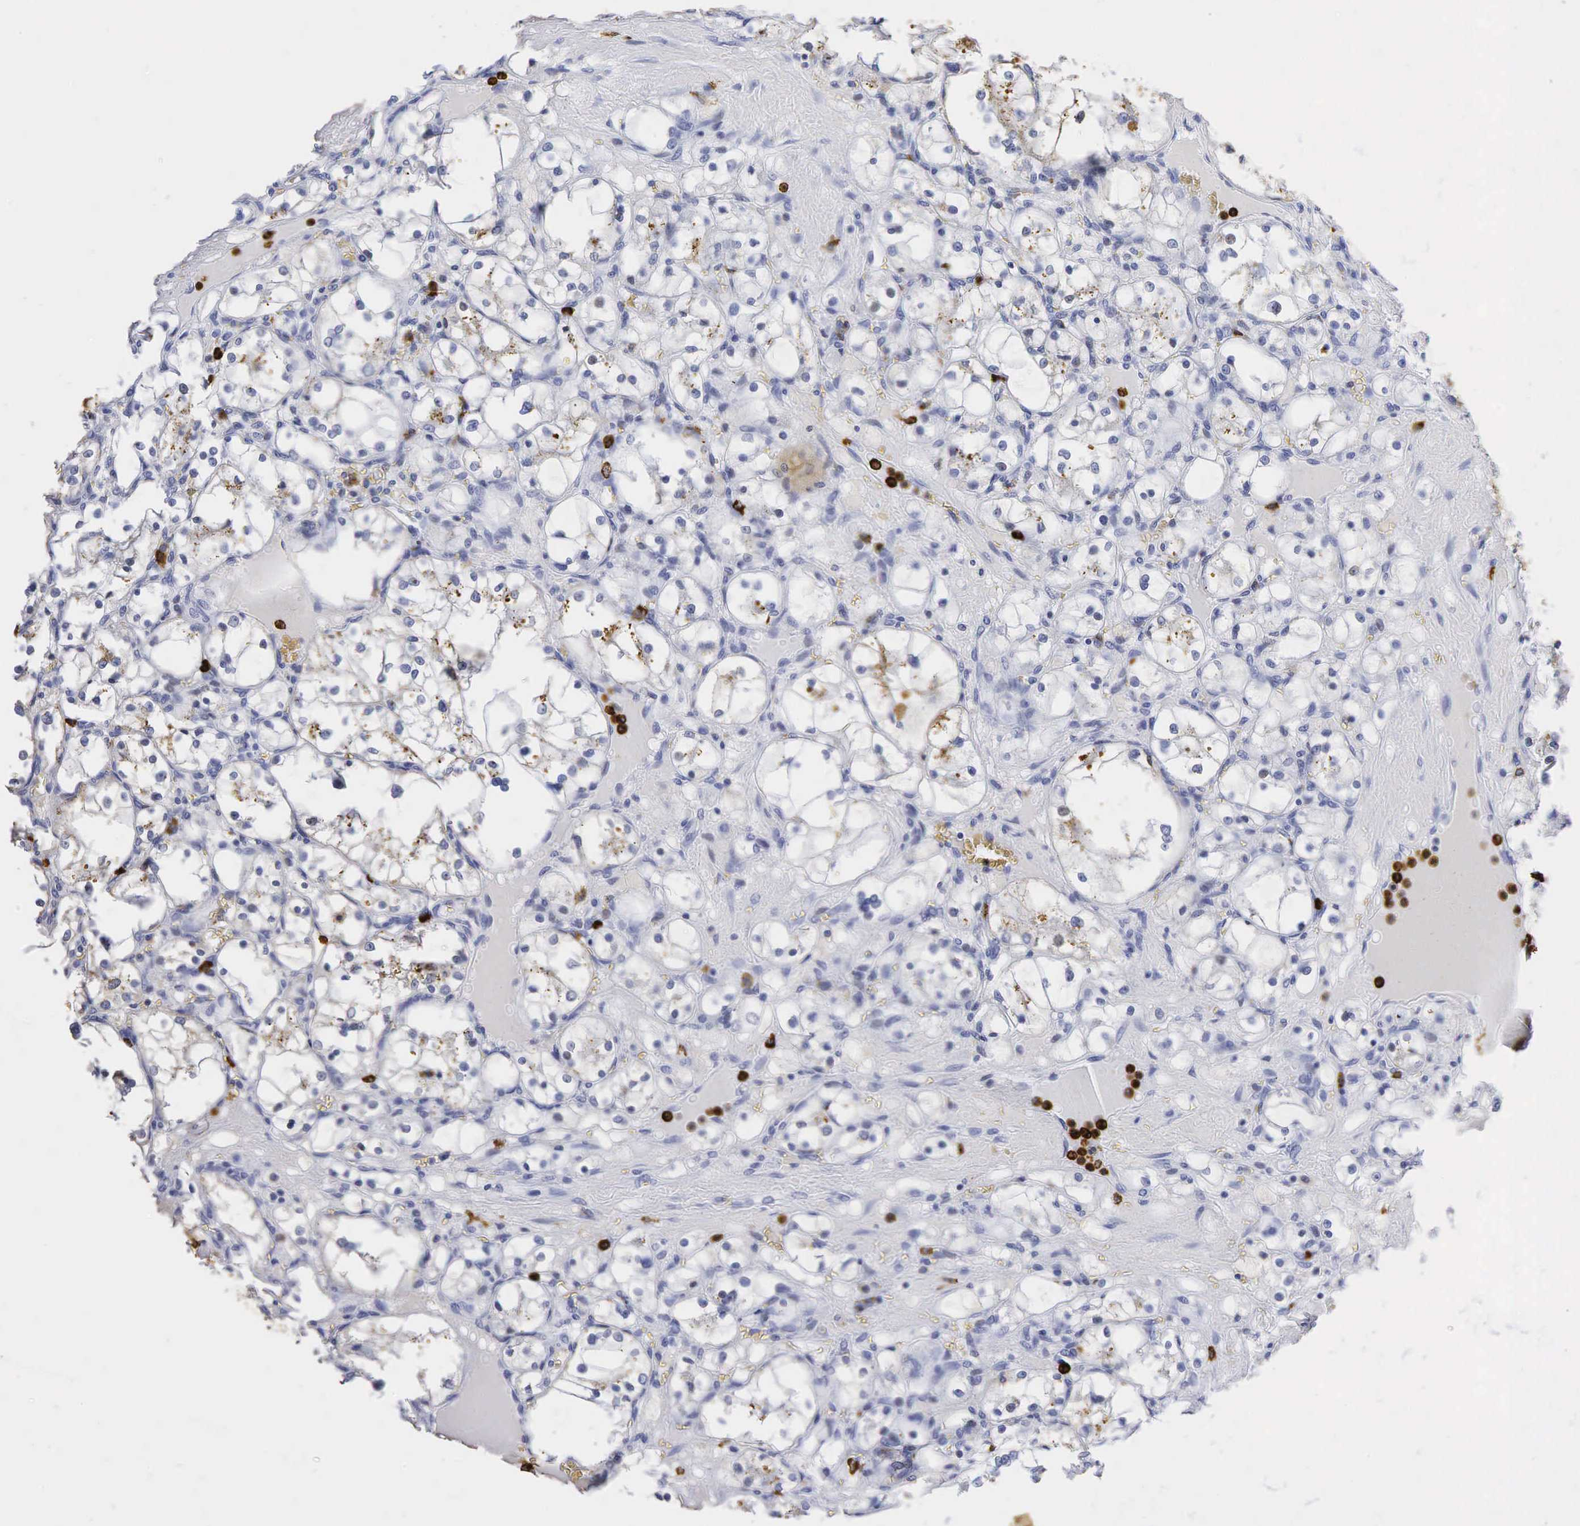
{"staining": {"intensity": "negative", "quantity": "none", "location": "none"}, "tissue": "renal cancer", "cell_type": "Tumor cells", "image_type": "cancer", "snomed": [{"axis": "morphology", "description": "Adenocarcinoma, NOS"}, {"axis": "topography", "description": "Kidney"}], "caption": "A micrograph of human adenocarcinoma (renal) is negative for staining in tumor cells. (Brightfield microscopy of DAB (3,3'-diaminobenzidine) immunohistochemistry (IHC) at high magnification).", "gene": "LYZ", "patient": {"sex": "male", "age": 61}}